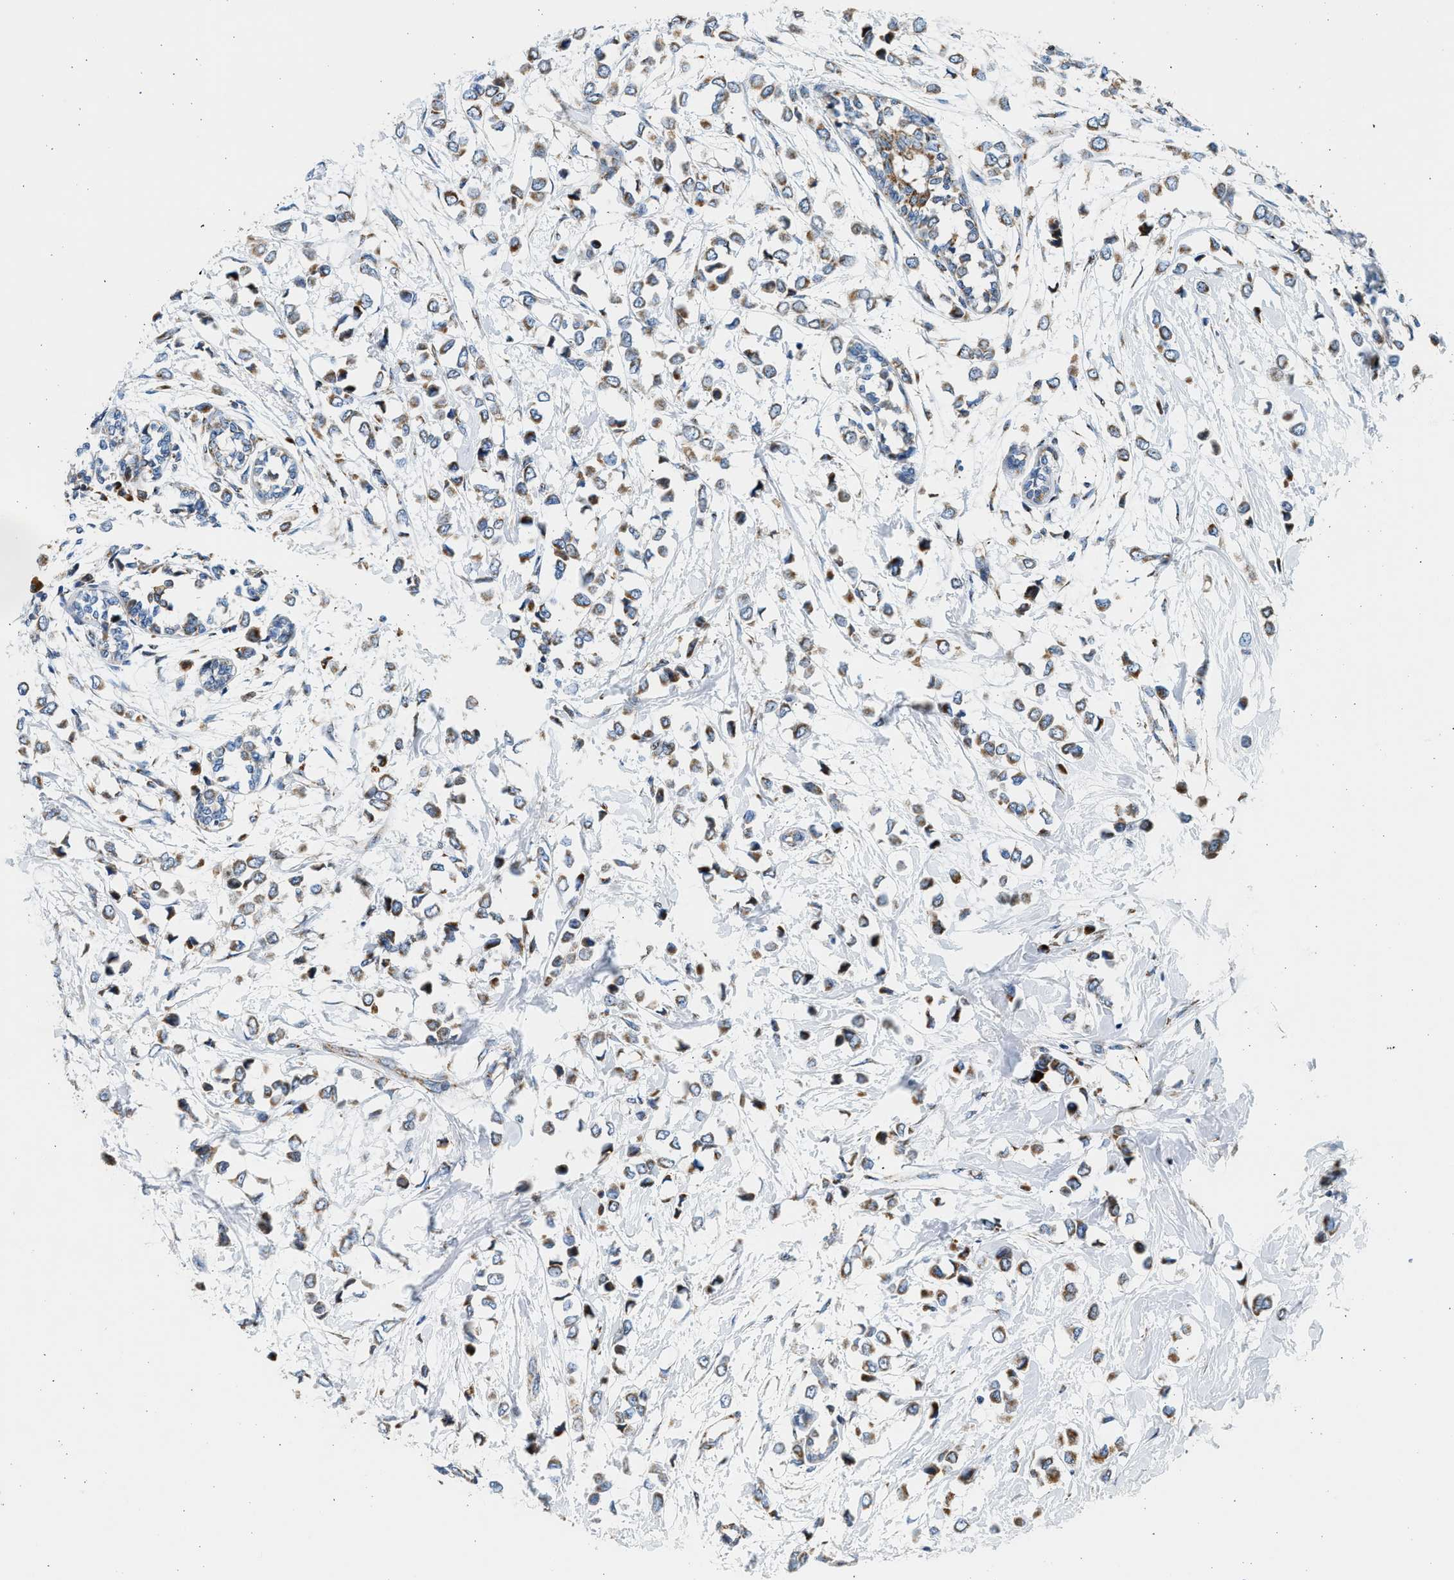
{"staining": {"intensity": "moderate", "quantity": ">75%", "location": "cytoplasmic/membranous"}, "tissue": "breast cancer", "cell_type": "Tumor cells", "image_type": "cancer", "snomed": [{"axis": "morphology", "description": "Lobular carcinoma"}, {"axis": "topography", "description": "Breast"}], "caption": "A micrograph showing moderate cytoplasmic/membranous positivity in approximately >75% of tumor cells in breast cancer (lobular carcinoma), as visualized by brown immunohistochemical staining.", "gene": "KCNMB3", "patient": {"sex": "female", "age": 51}}